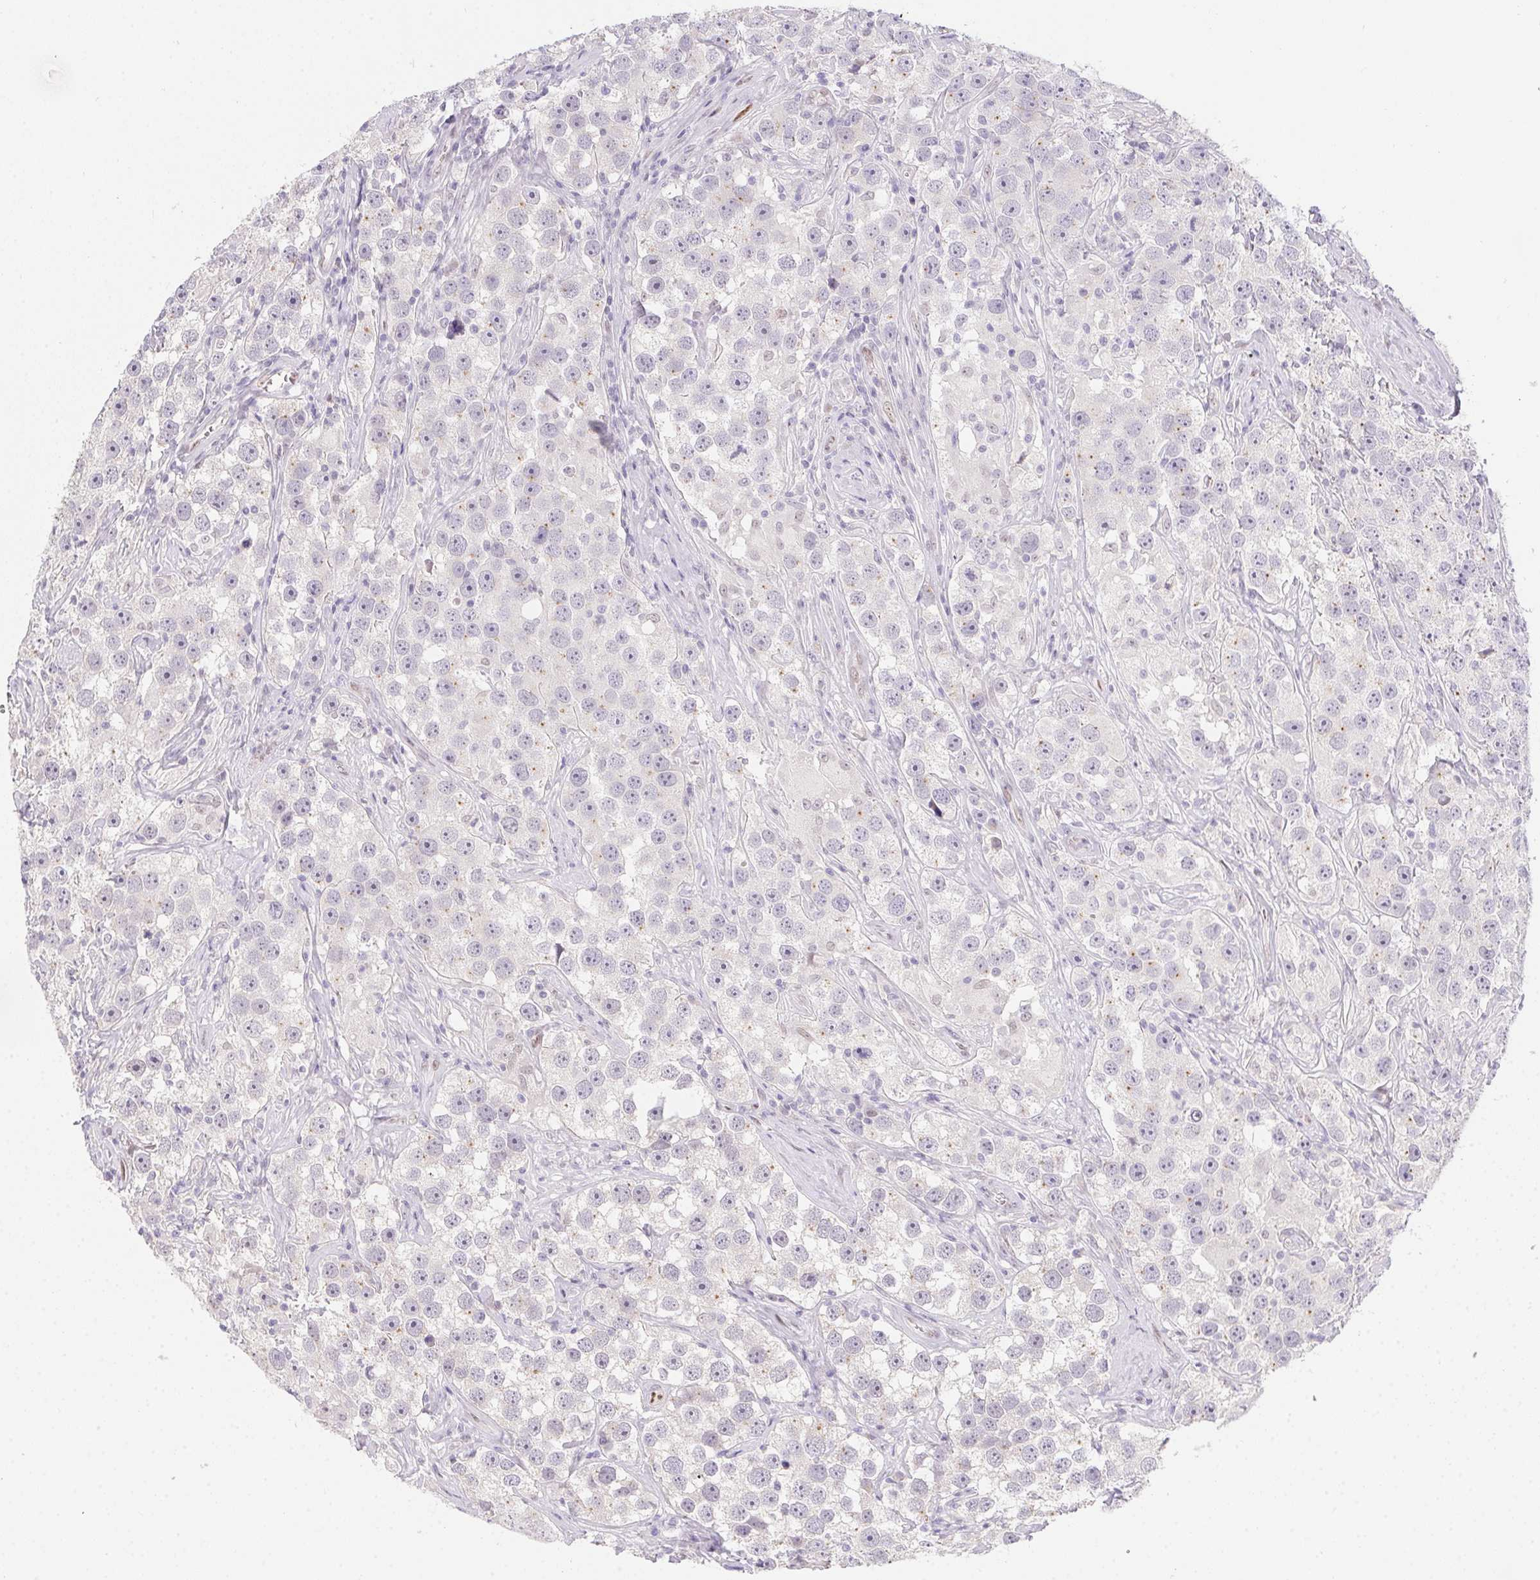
{"staining": {"intensity": "weak", "quantity": "<25%", "location": "cytoplasmic/membranous"}, "tissue": "testis cancer", "cell_type": "Tumor cells", "image_type": "cancer", "snomed": [{"axis": "morphology", "description": "Seminoma, NOS"}, {"axis": "topography", "description": "Testis"}], "caption": "There is no significant expression in tumor cells of seminoma (testis).", "gene": "SP9", "patient": {"sex": "male", "age": 49}}